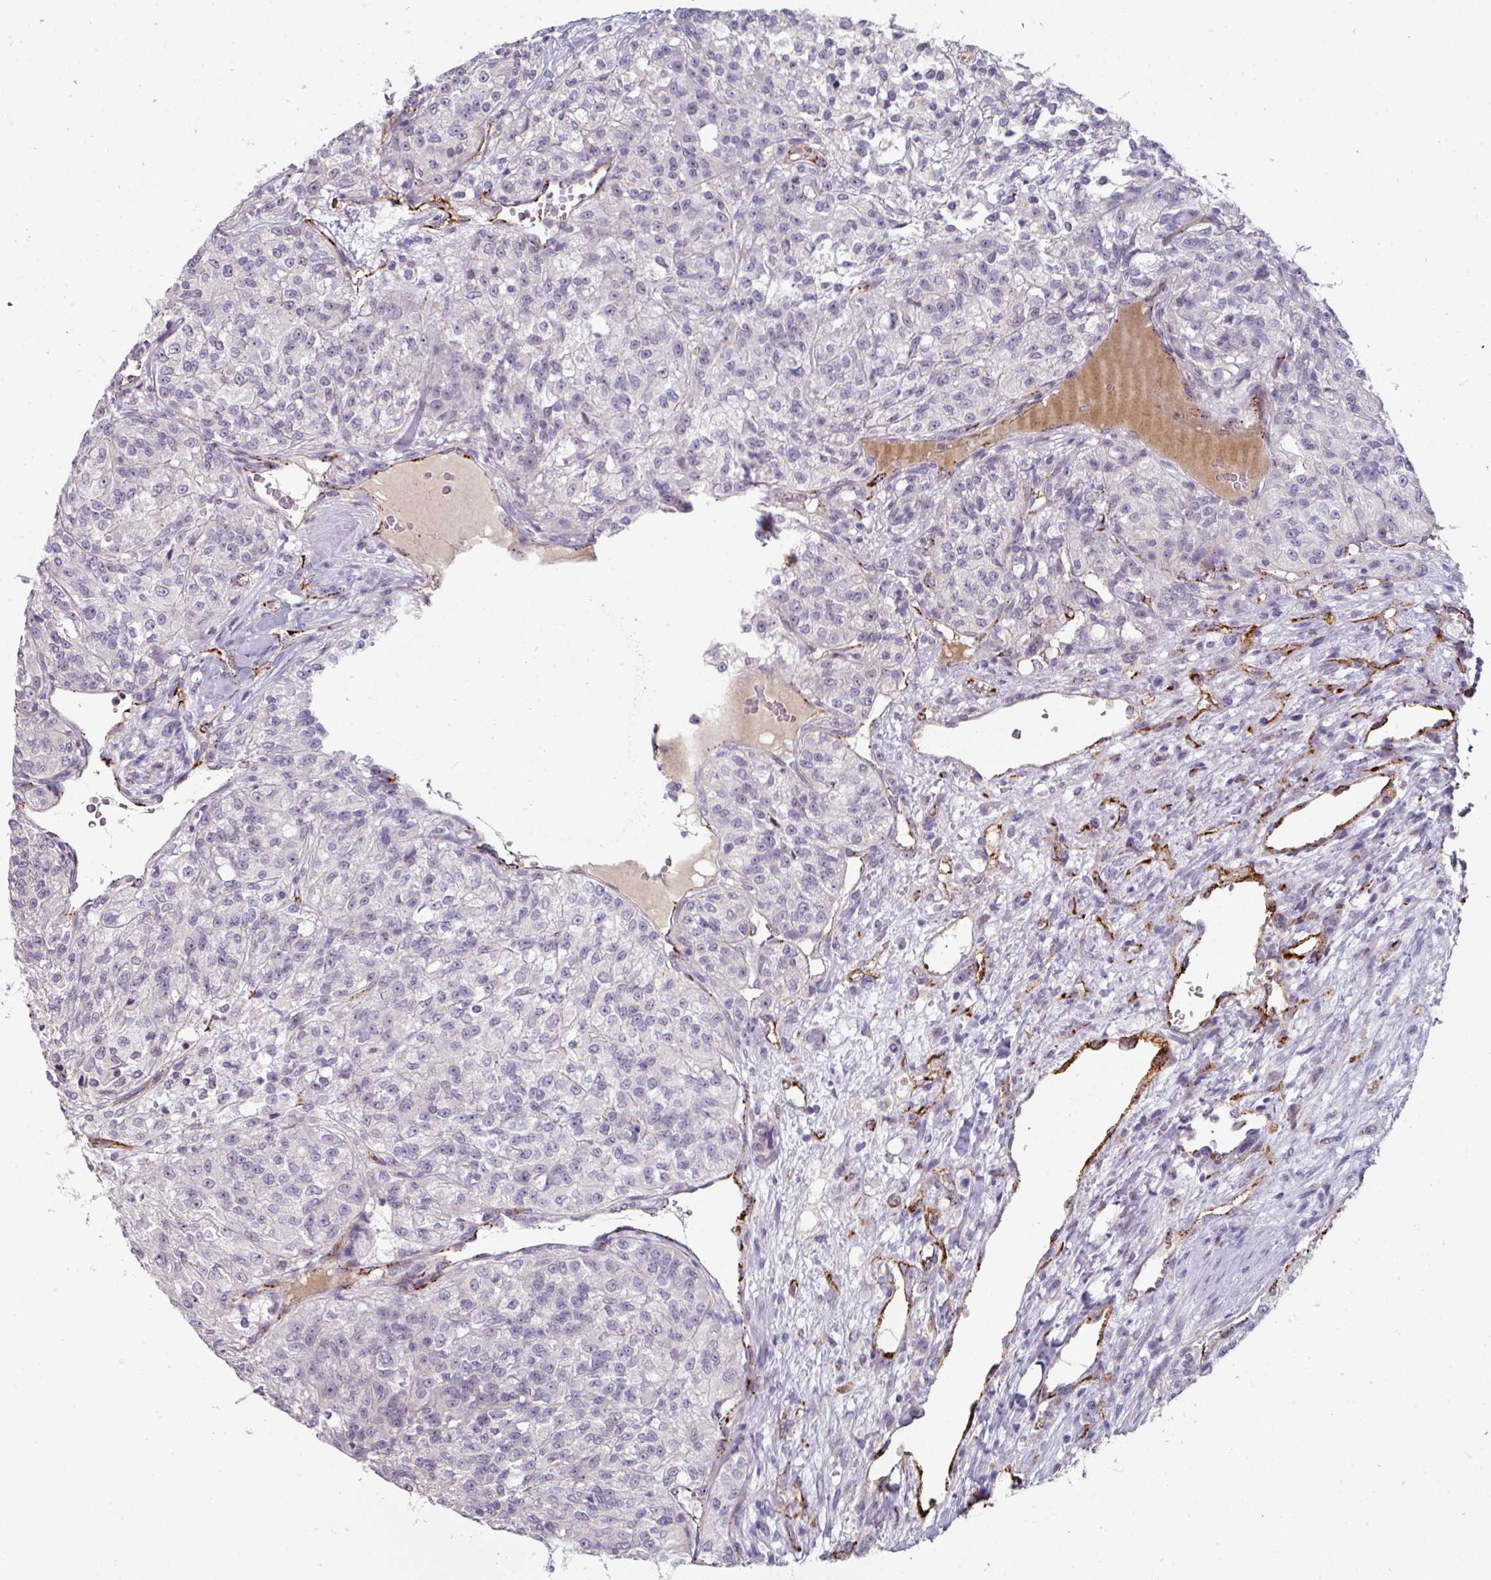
{"staining": {"intensity": "negative", "quantity": "none", "location": "none"}, "tissue": "renal cancer", "cell_type": "Tumor cells", "image_type": "cancer", "snomed": [{"axis": "morphology", "description": "Adenocarcinoma, NOS"}, {"axis": "topography", "description": "Kidney"}], "caption": "The immunohistochemistry histopathology image has no significant expression in tumor cells of adenocarcinoma (renal) tissue.", "gene": "SIDT2", "patient": {"sex": "female", "age": 63}}